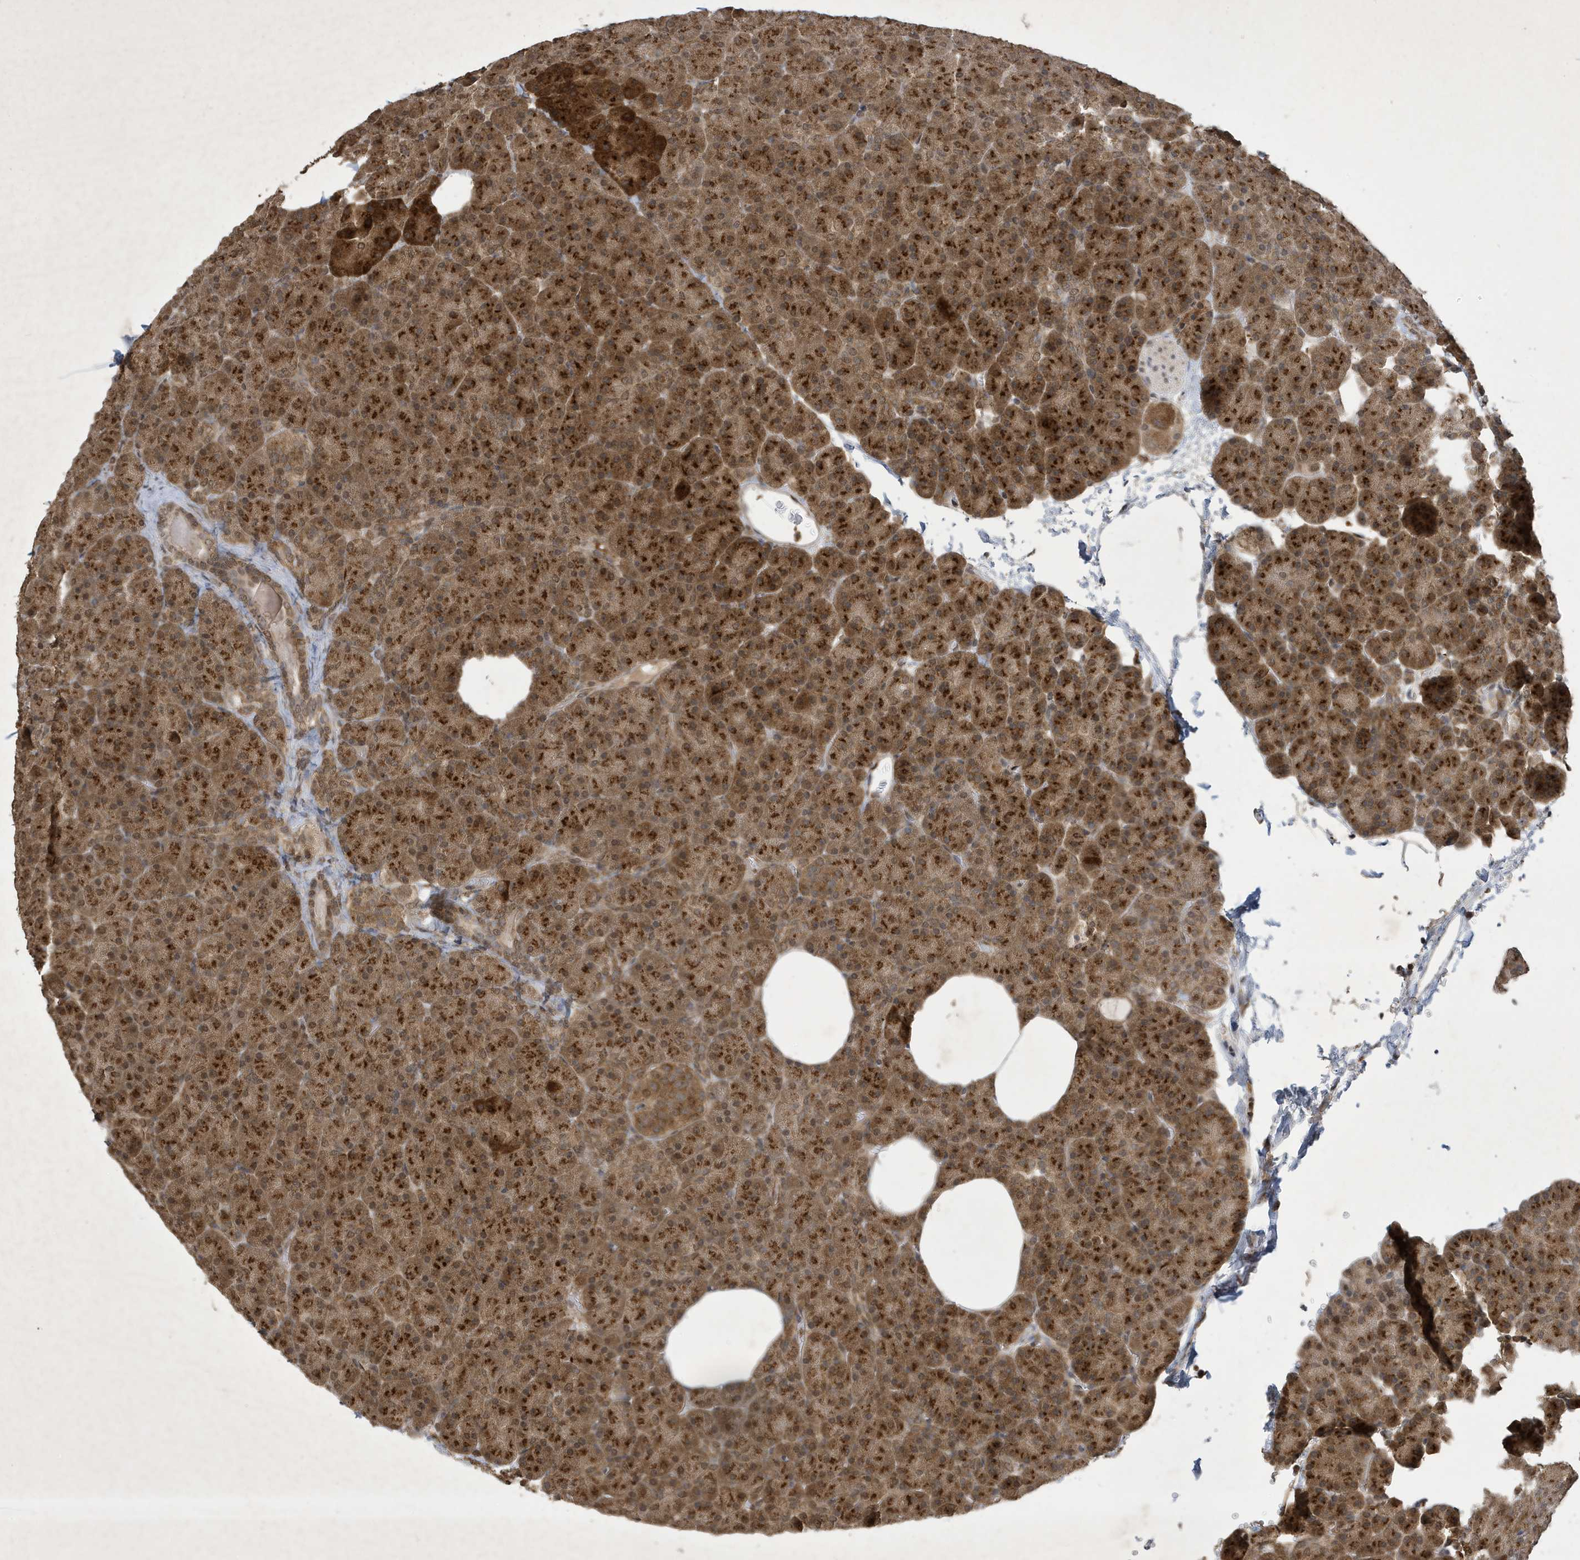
{"staining": {"intensity": "strong", "quantity": ">75%", "location": "cytoplasmic/membranous,nuclear"}, "tissue": "pancreas", "cell_type": "Exocrine glandular cells", "image_type": "normal", "snomed": [{"axis": "morphology", "description": "Normal tissue, NOS"}, {"axis": "morphology", "description": "Carcinoid, malignant, NOS"}, {"axis": "topography", "description": "Pancreas"}], "caption": "Protein analysis of normal pancreas shows strong cytoplasmic/membranous,nuclear expression in about >75% of exocrine glandular cells.", "gene": "STX10", "patient": {"sex": "female", "age": 35}}